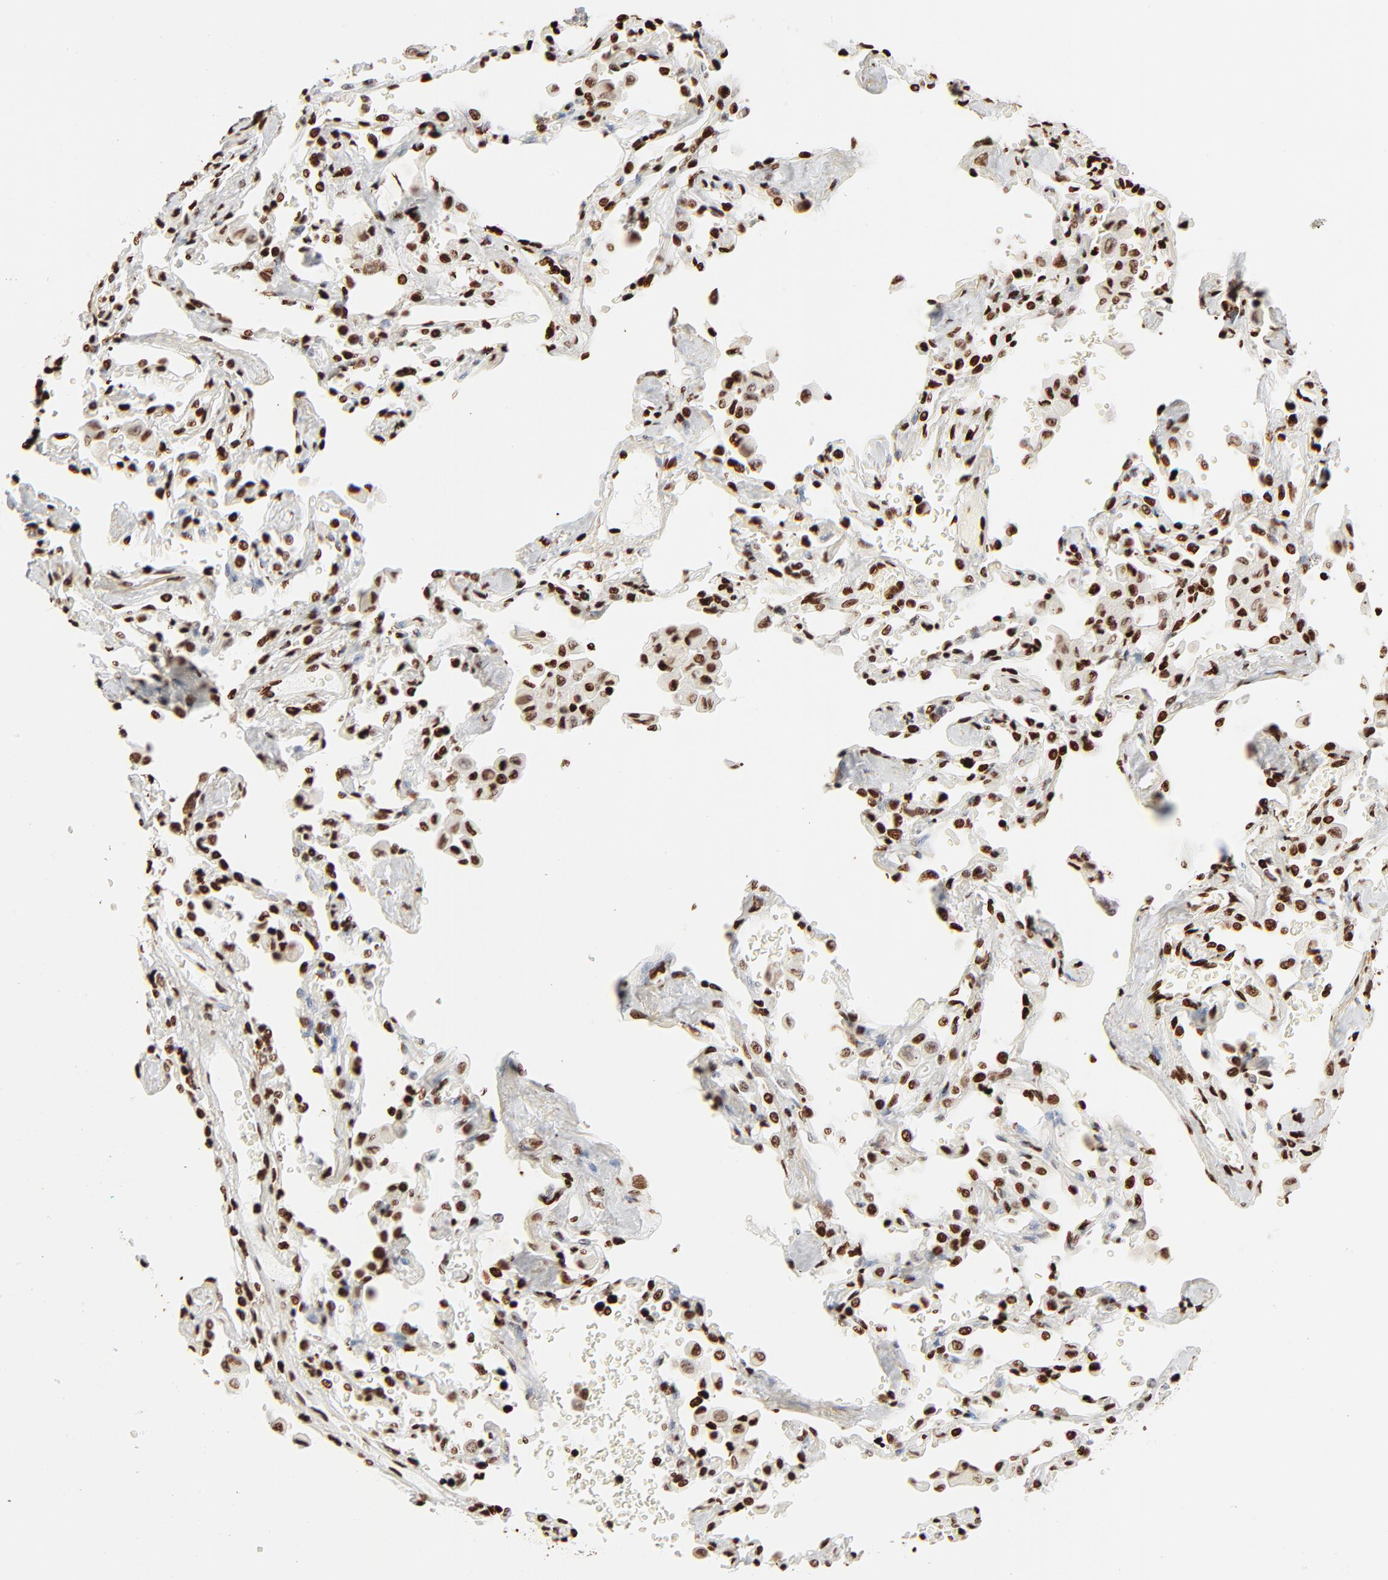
{"staining": {"intensity": "moderate", "quantity": ">75%", "location": "nuclear"}, "tissue": "lung cancer", "cell_type": "Tumor cells", "image_type": "cancer", "snomed": [{"axis": "morphology", "description": "Adenocarcinoma, NOS"}, {"axis": "topography", "description": "Lung"}], "caption": "Immunohistochemistry (IHC) staining of lung cancer (adenocarcinoma), which reveals medium levels of moderate nuclear expression in approximately >75% of tumor cells indicating moderate nuclear protein staining. The staining was performed using DAB (3,3'-diaminobenzidine) (brown) for protein detection and nuclei were counterstained in hematoxylin (blue).", "gene": "HMGB2", "patient": {"sex": "female", "age": 64}}